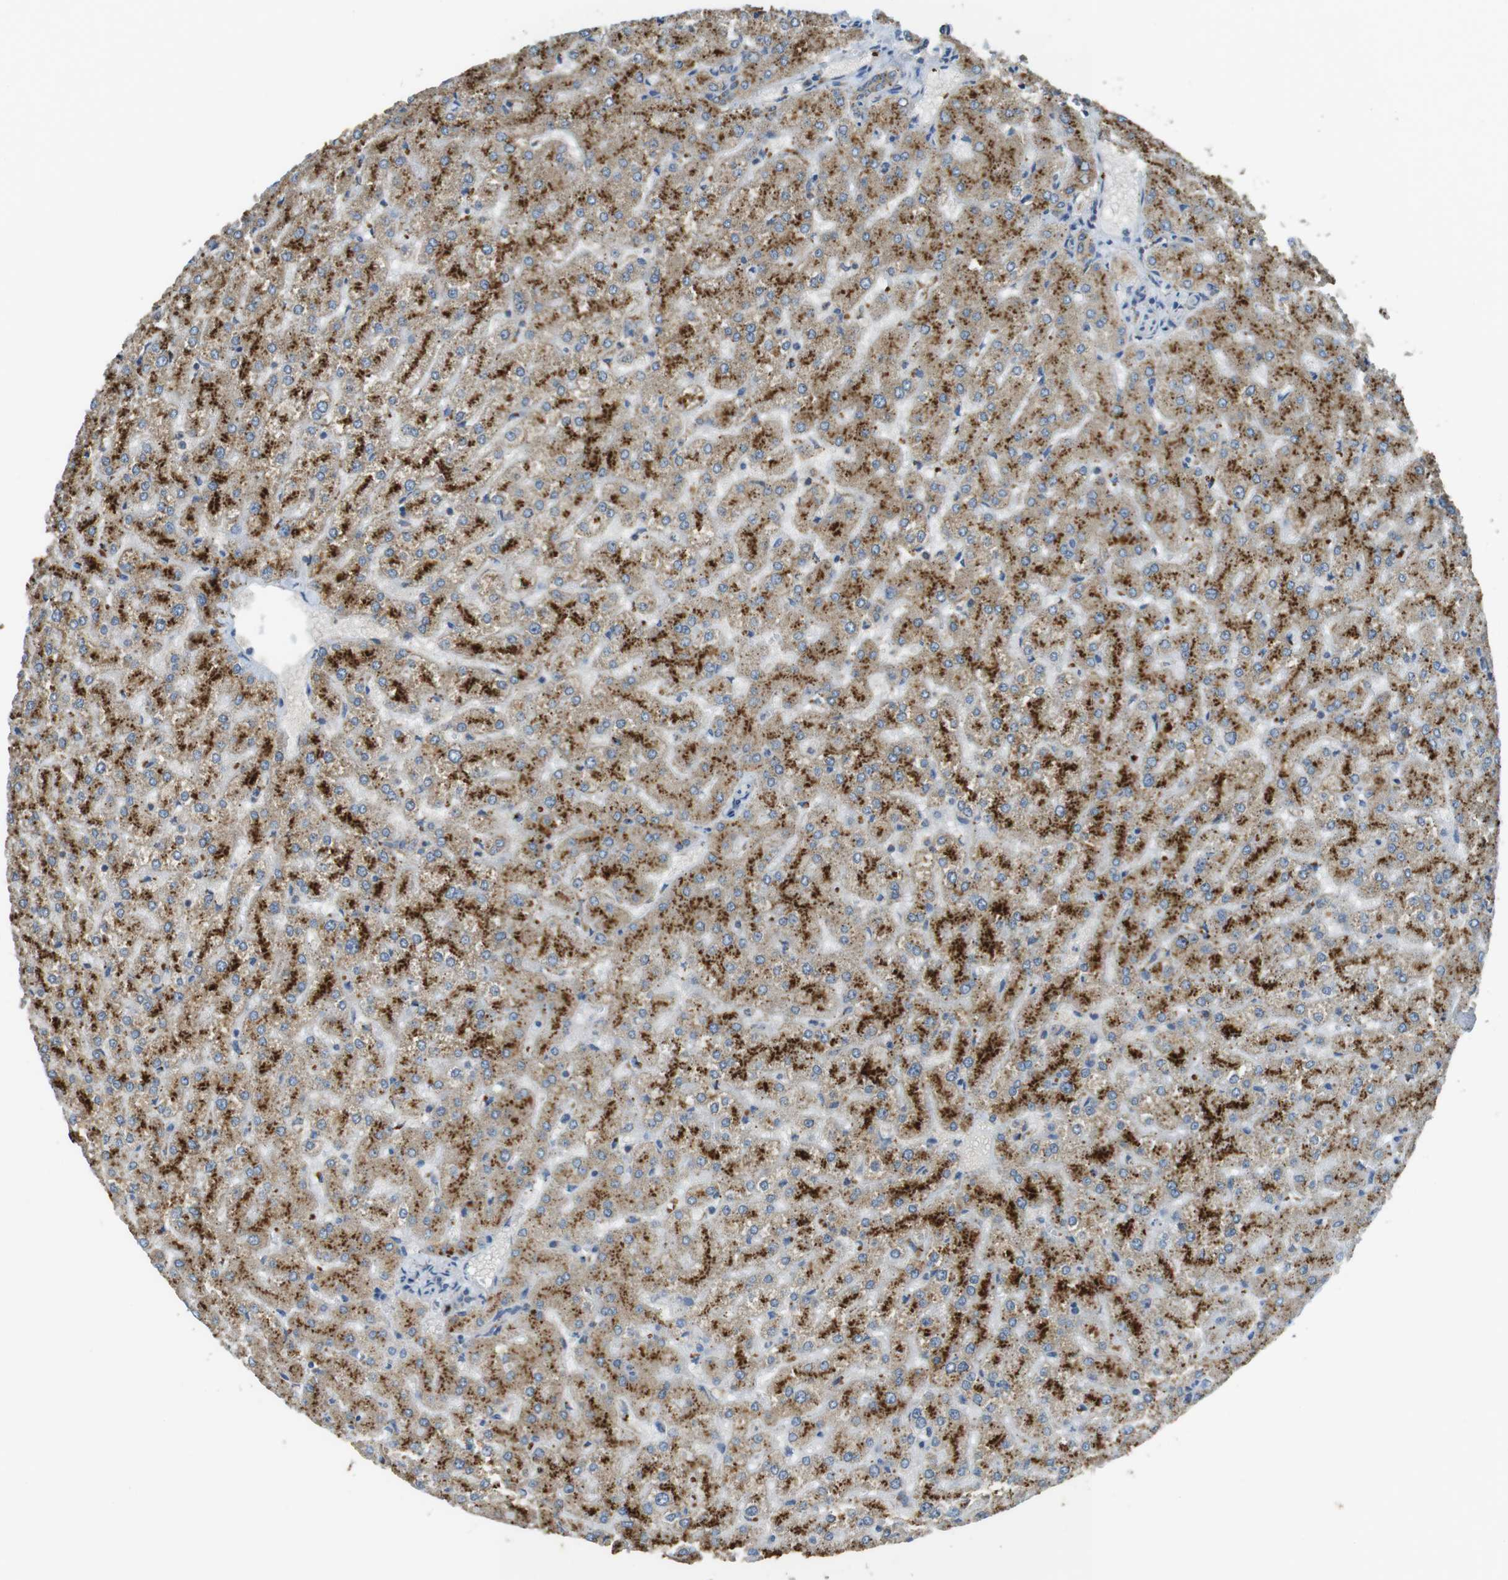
{"staining": {"intensity": "weak", "quantity": ">75%", "location": "cytoplasmic/membranous"}, "tissue": "liver", "cell_type": "Cholangiocytes", "image_type": "normal", "snomed": [{"axis": "morphology", "description": "Normal tissue, NOS"}, {"axis": "topography", "description": "Liver"}], "caption": "Brown immunohistochemical staining in benign liver displays weak cytoplasmic/membranous positivity in approximately >75% of cholangiocytes. (DAB IHC, brown staining for protein, blue staining for nuclei).", "gene": "BRI3BP", "patient": {"sex": "female", "age": 32}}